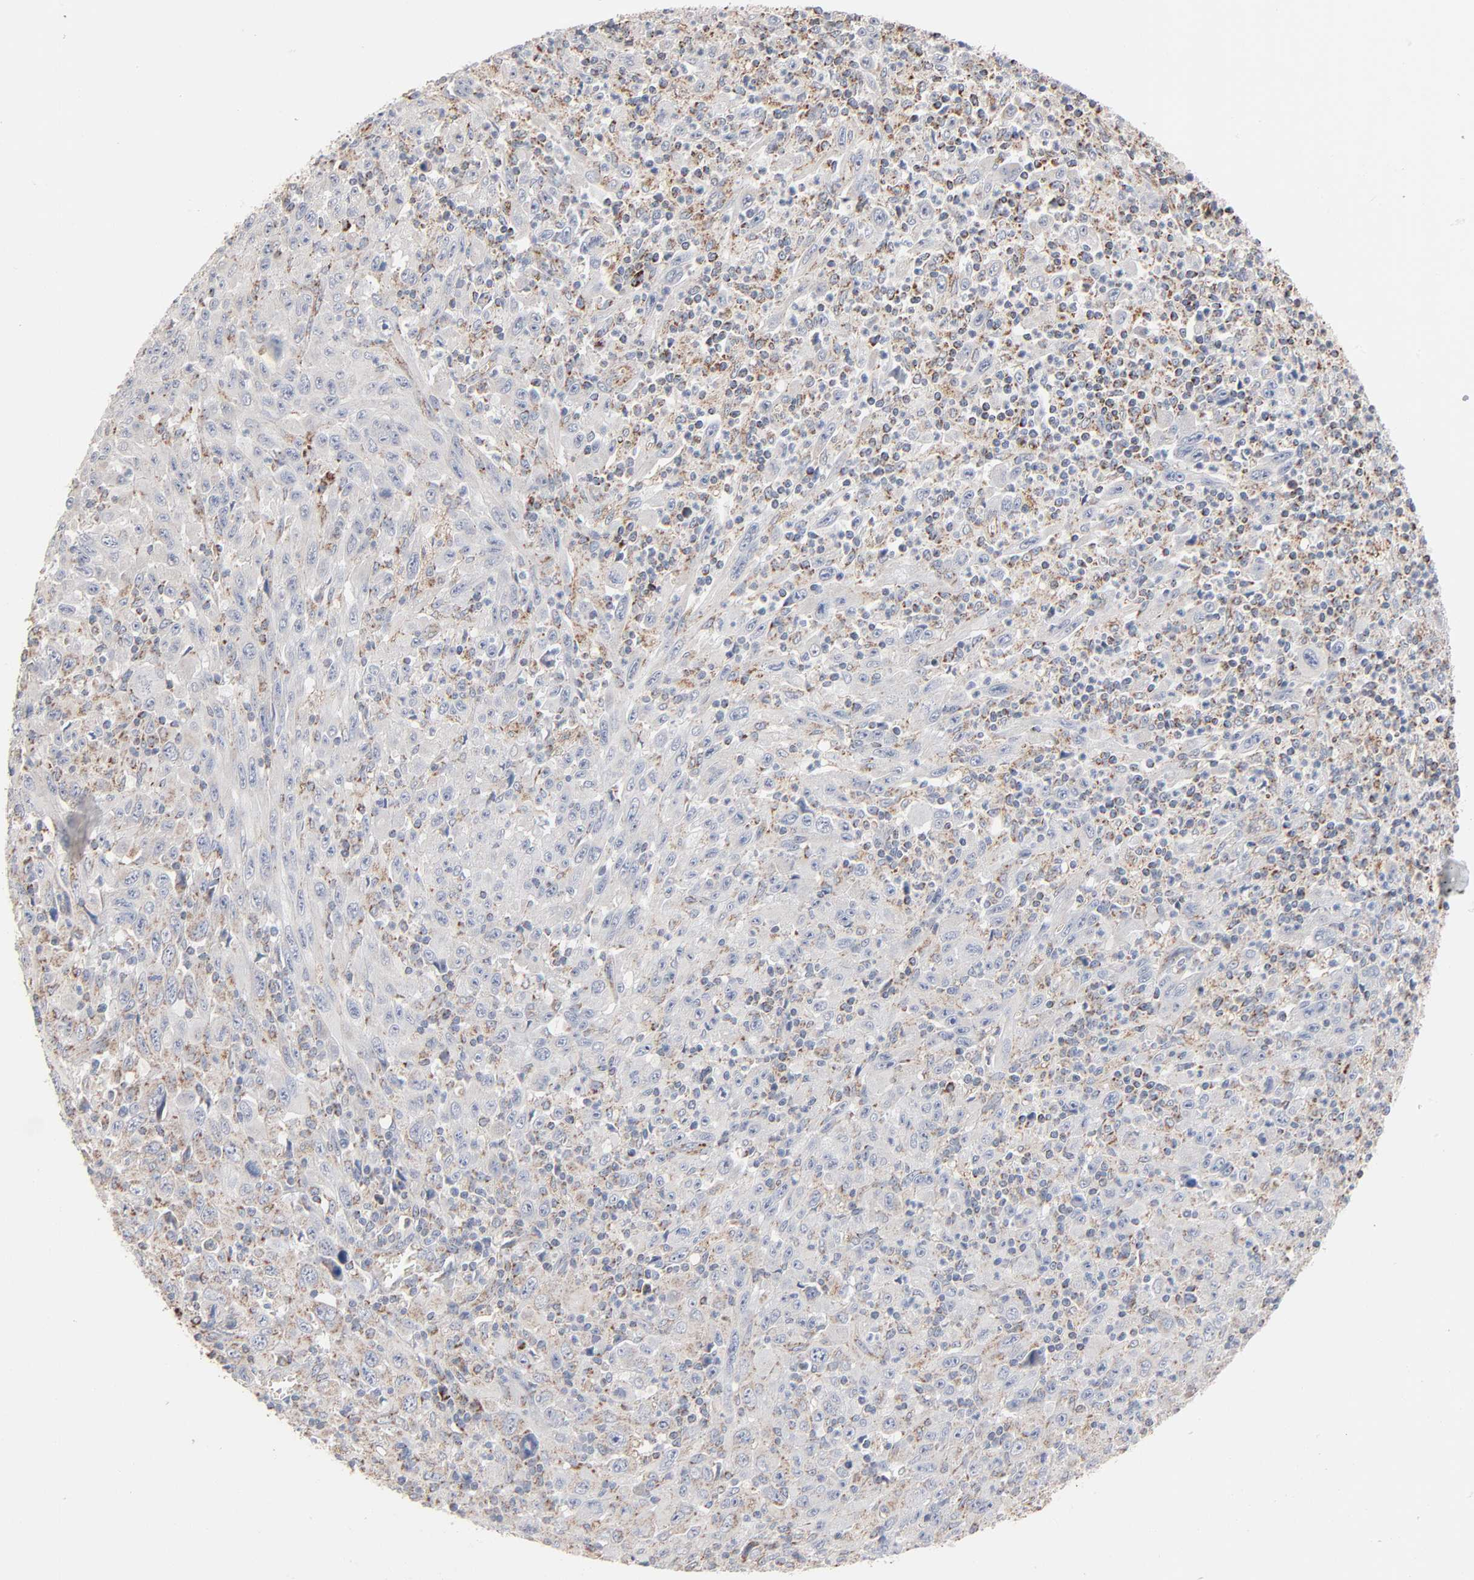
{"staining": {"intensity": "moderate", "quantity": "25%-75%", "location": "cytoplasmic/membranous"}, "tissue": "melanoma", "cell_type": "Tumor cells", "image_type": "cancer", "snomed": [{"axis": "morphology", "description": "Malignant melanoma, Metastatic site"}, {"axis": "topography", "description": "Skin"}], "caption": "Human melanoma stained with a brown dye displays moderate cytoplasmic/membranous positive expression in approximately 25%-75% of tumor cells.", "gene": "UQCRC1", "patient": {"sex": "female", "age": 56}}